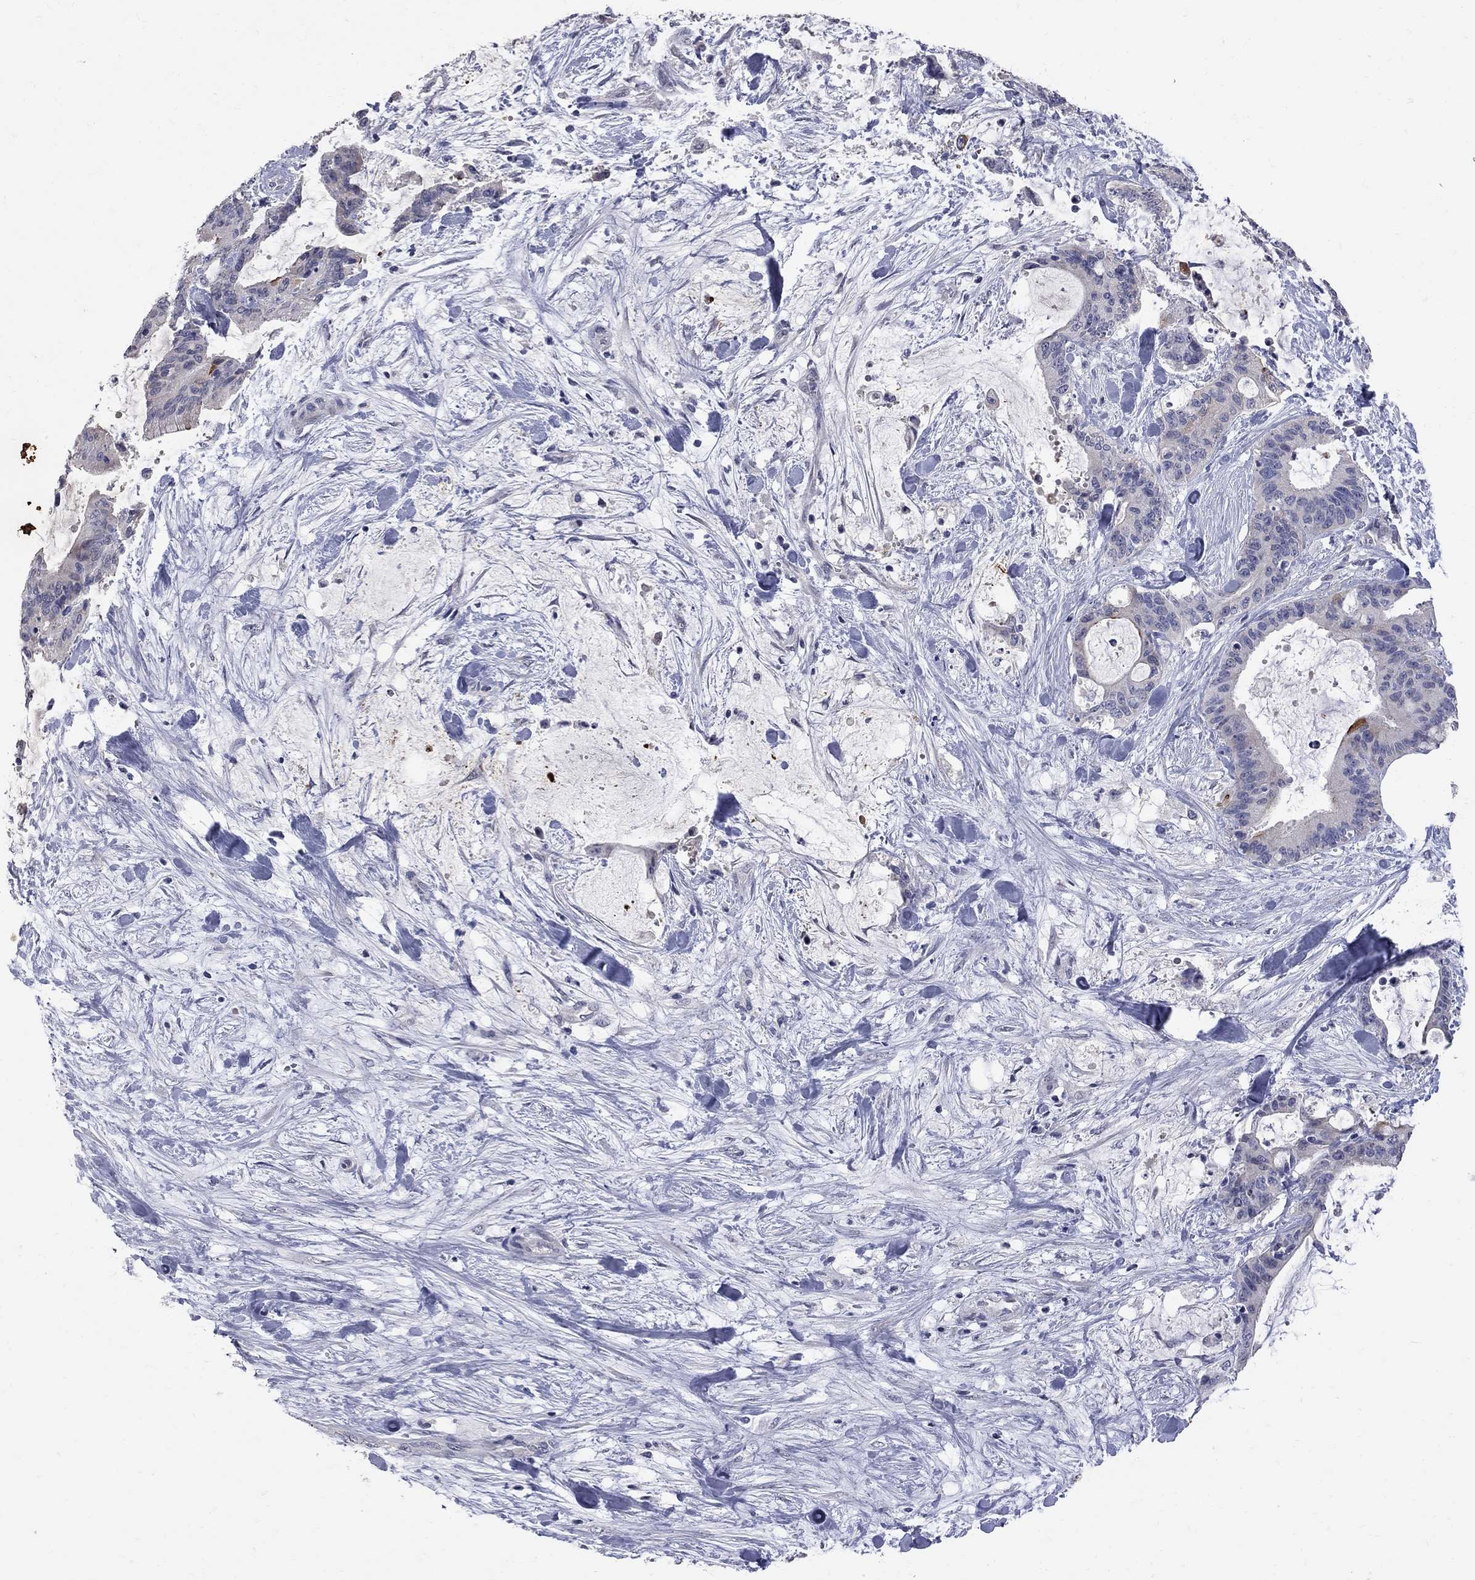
{"staining": {"intensity": "negative", "quantity": "none", "location": "none"}, "tissue": "liver cancer", "cell_type": "Tumor cells", "image_type": "cancer", "snomed": [{"axis": "morphology", "description": "Cholangiocarcinoma"}, {"axis": "topography", "description": "Liver"}], "caption": "Photomicrograph shows no protein positivity in tumor cells of liver cancer tissue.", "gene": "NOS2", "patient": {"sex": "female", "age": 73}}